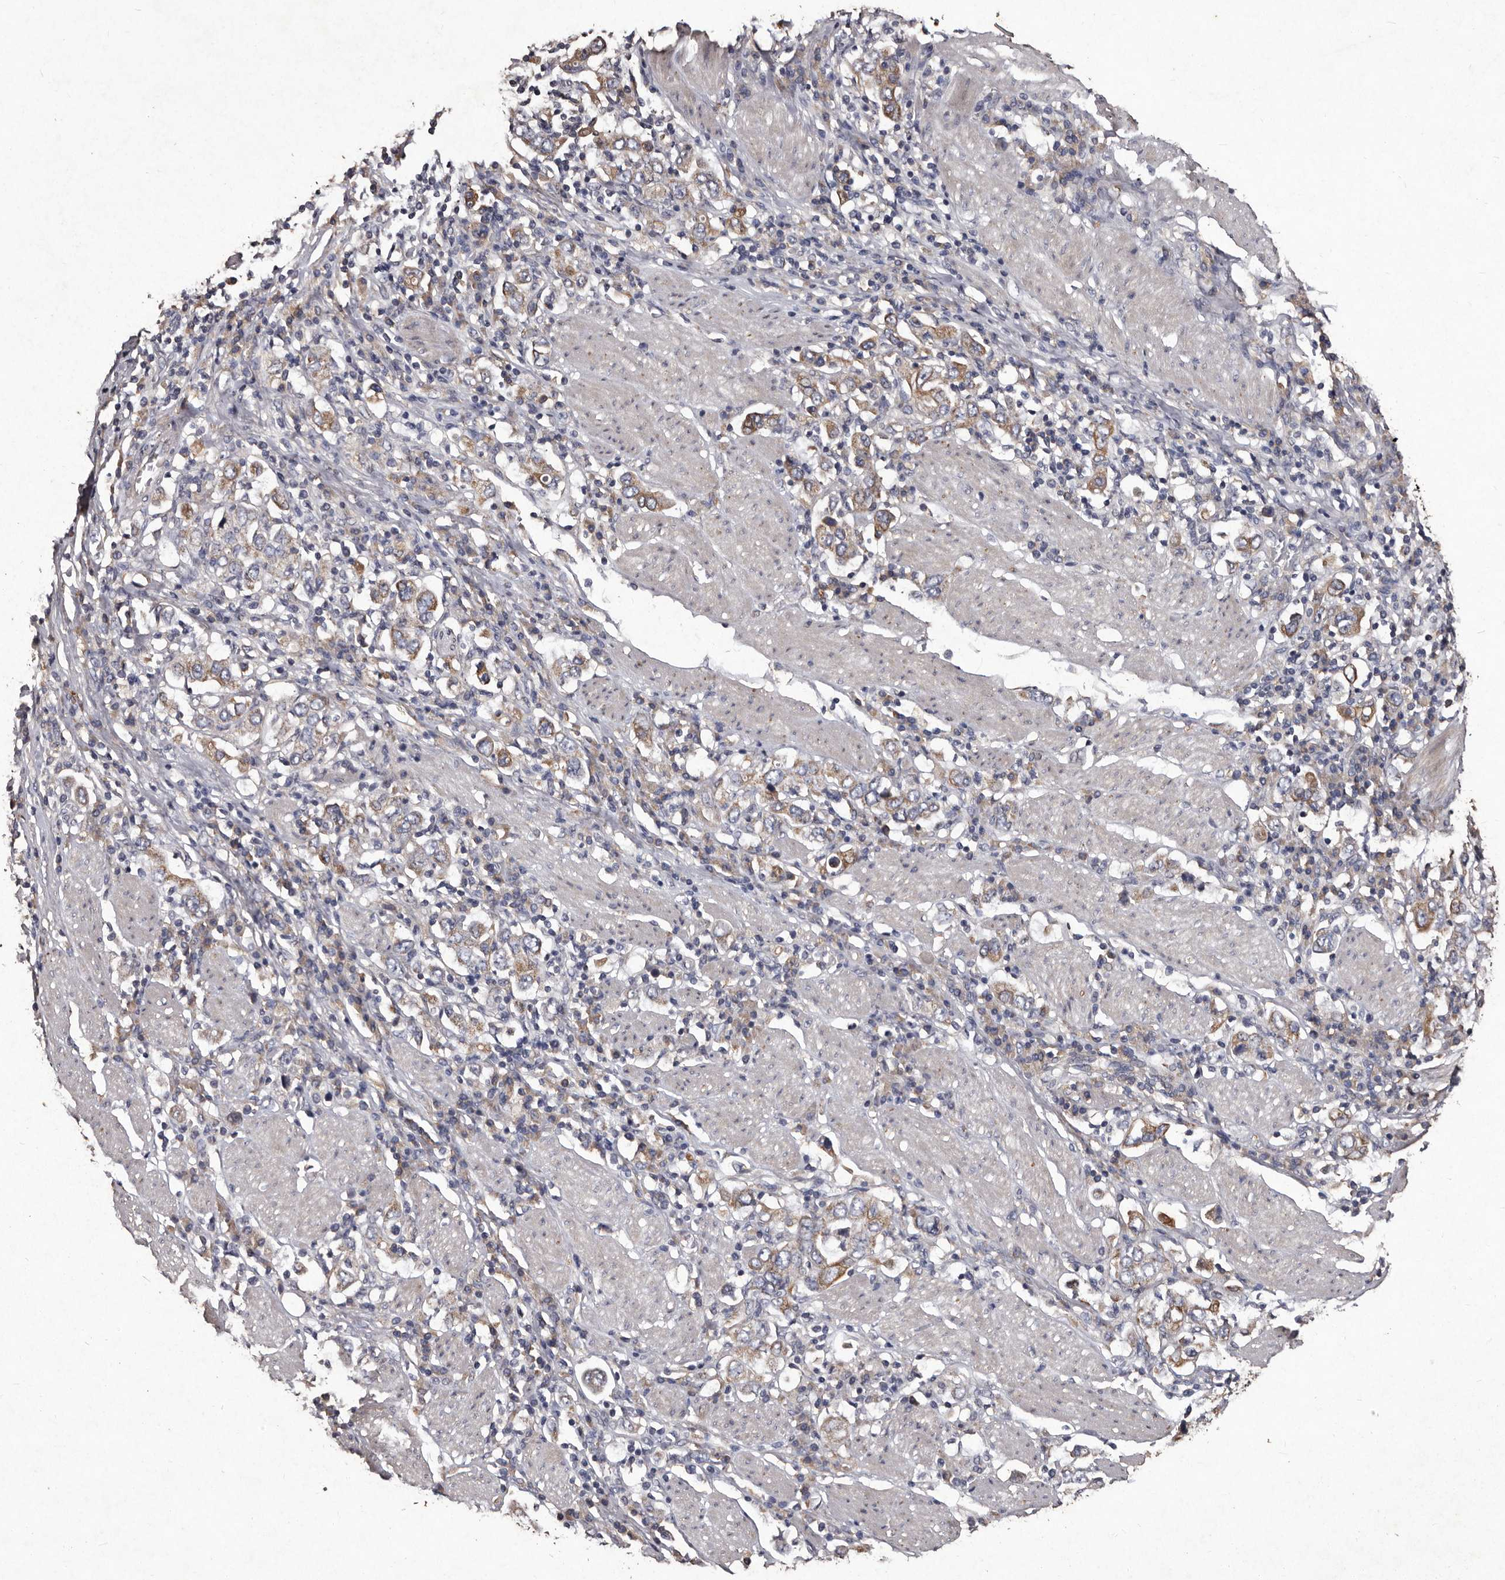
{"staining": {"intensity": "moderate", "quantity": "25%-75%", "location": "cytoplasmic/membranous"}, "tissue": "stomach cancer", "cell_type": "Tumor cells", "image_type": "cancer", "snomed": [{"axis": "morphology", "description": "Adenocarcinoma, NOS"}, {"axis": "topography", "description": "Stomach, upper"}], "caption": "Immunohistochemistry of human adenocarcinoma (stomach) demonstrates medium levels of moderate cytoplasmic/membranous positivity in approximately 25%-75% of tumor cells. The staining was performed using DAB (3,3'-diaminobenzidine) to visualize the protein expression in brown, while the nuclei were stained in blue with hematoxylin (Magnification: 20x).", "gene": "TFB1M", "patient": {"sex": "male", "age": 62}}